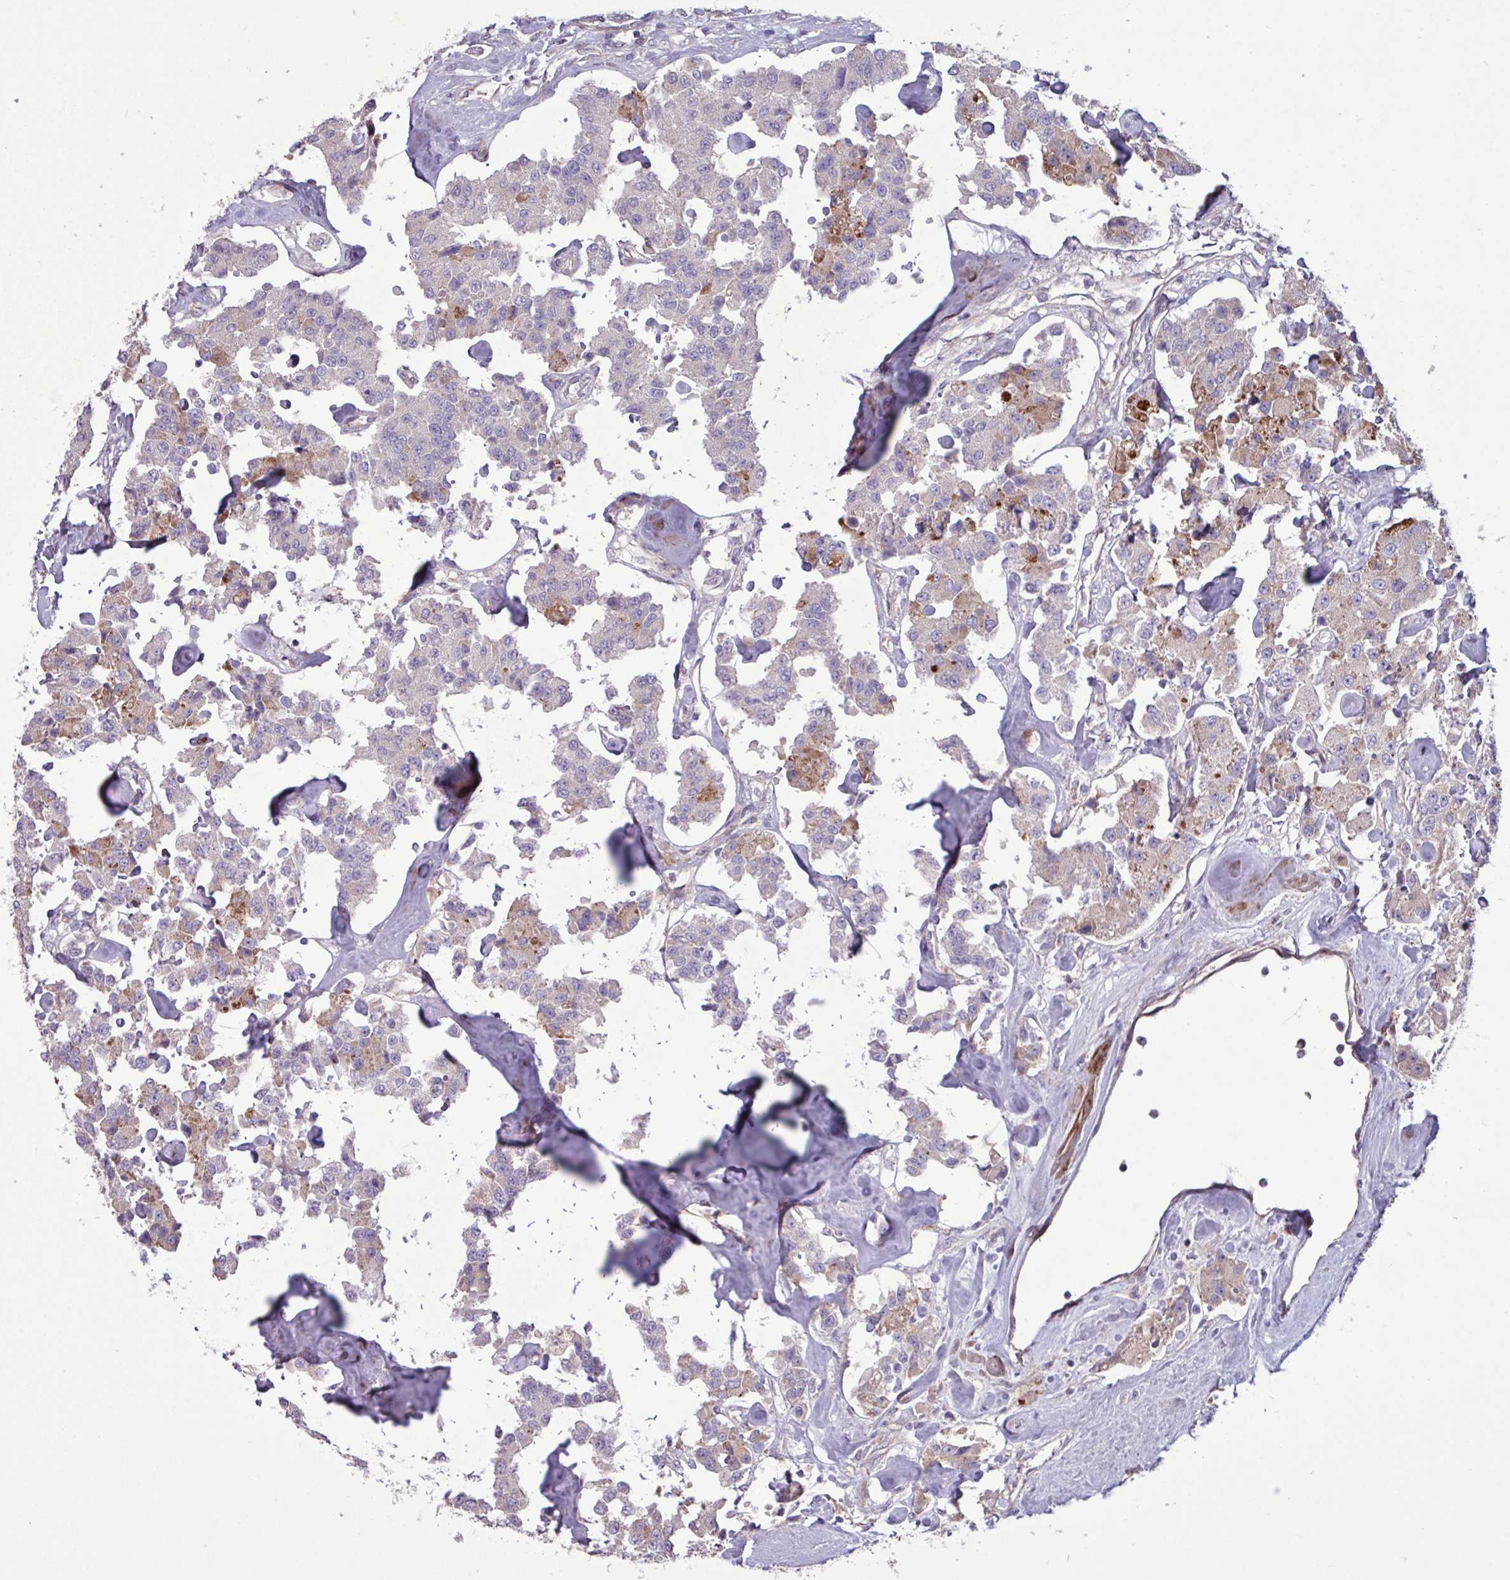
{"staining": {"intensity": "moderate", "quantity": "<25%", "location": "cytoplasmic/membranous"}, "tissue": "carcinoid", "cell_type": "Tumor cells", "image_type": "cancer", "snomed": [{"axis": "morphology", "description": "Carcinoid, malignant, NOS"}, {"axis": "topography", "description": "Pancreas"}], "caption": "Brown immunohistochemical staining in human carcinoid exhibits moderate cytoplasmic/membranous staining in about <25% of tumor cells.", "gene": "PDPR", "patient": {"sex": "male", "age": 41}}